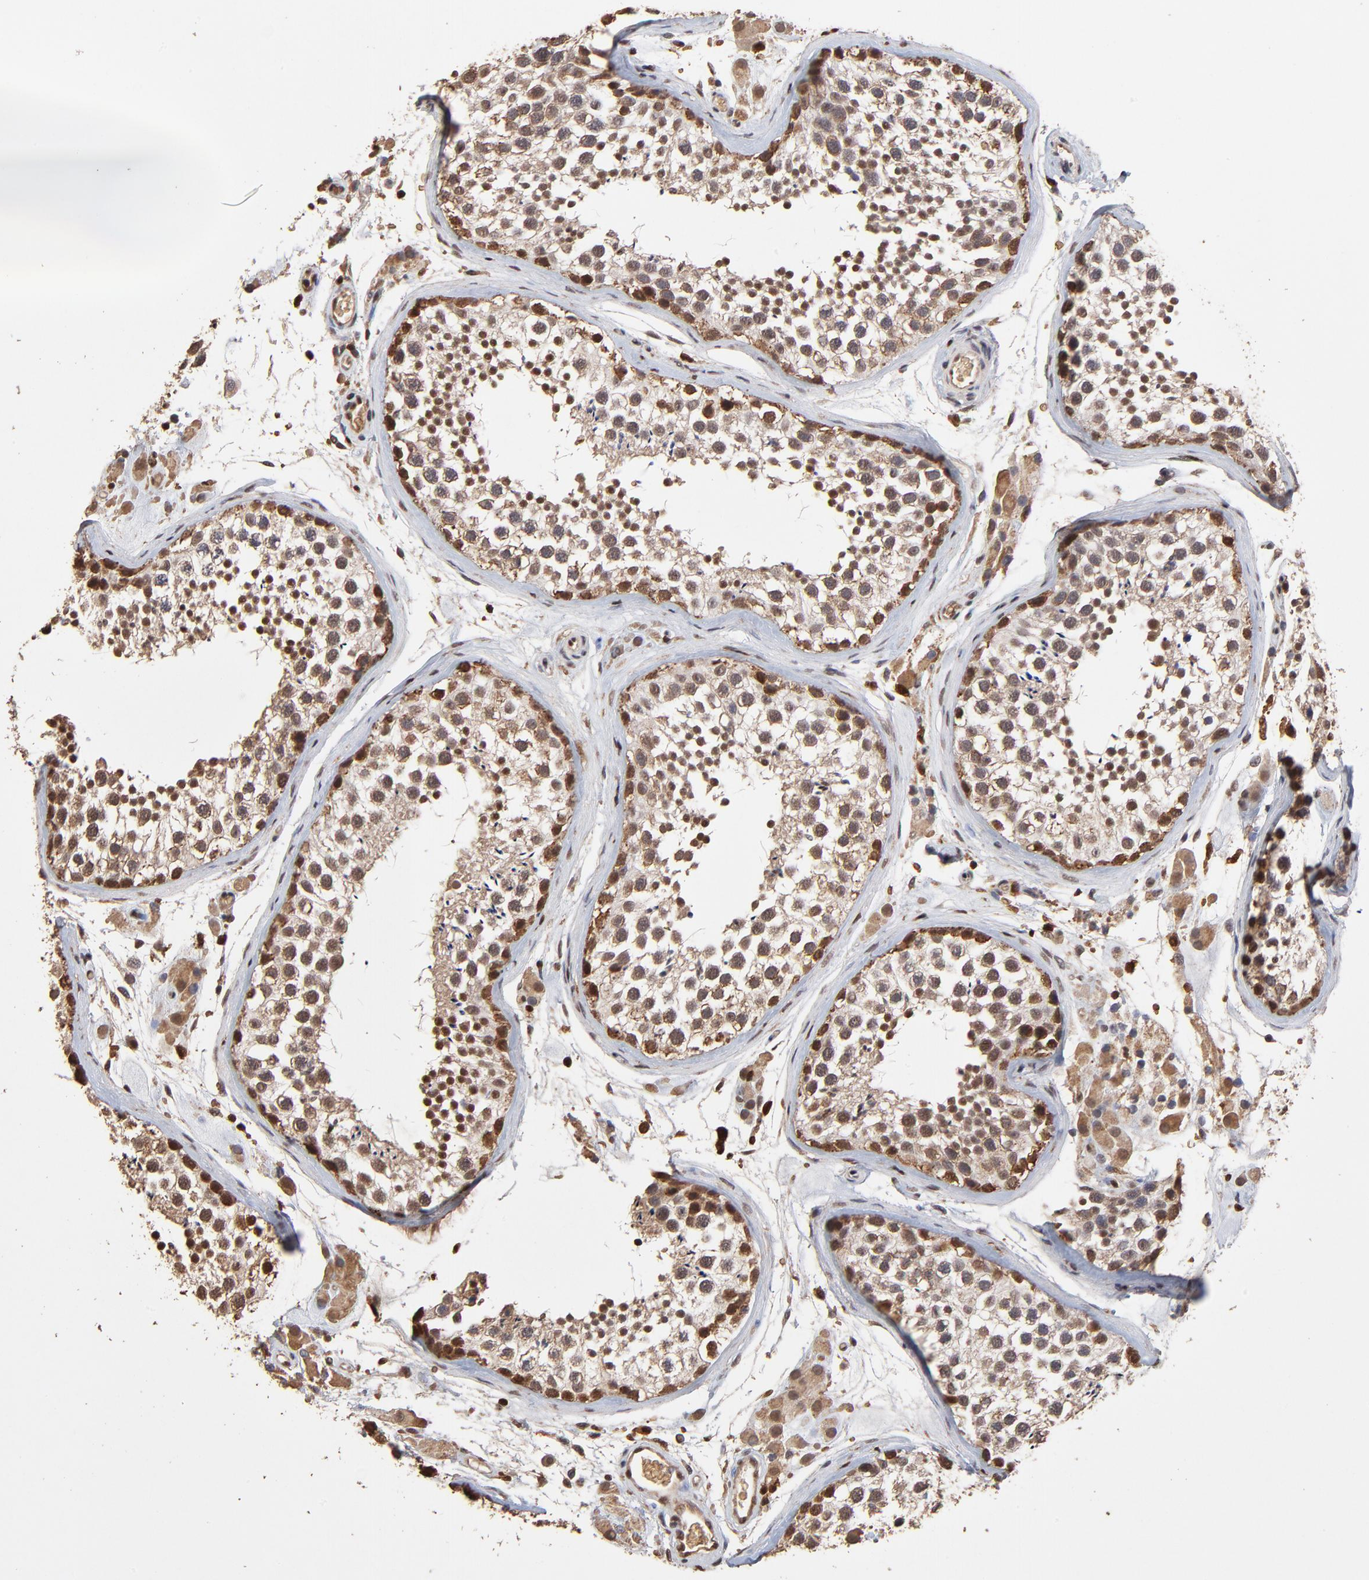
{"staining": {"intensity": "moderate", "quantity": "25%-75%", "location": "nuclear"}, "tissue": "testis", "cell_type": "Cells in seminiferous ducts", "image_type": "normal", "snomed": [{"axis": "morphology", "description": "Normal tissue, NOS"}, {"axis": "topography", "description": "Testis"}], "caption": "Testis stained with DAB immunohistochemistry reveals medium levels of moderate nuclear expression in about 25%-75% of cells in seminiferous ducts.", "gene": "CASP1", "patient": {"sex": "male", "age": 46}}